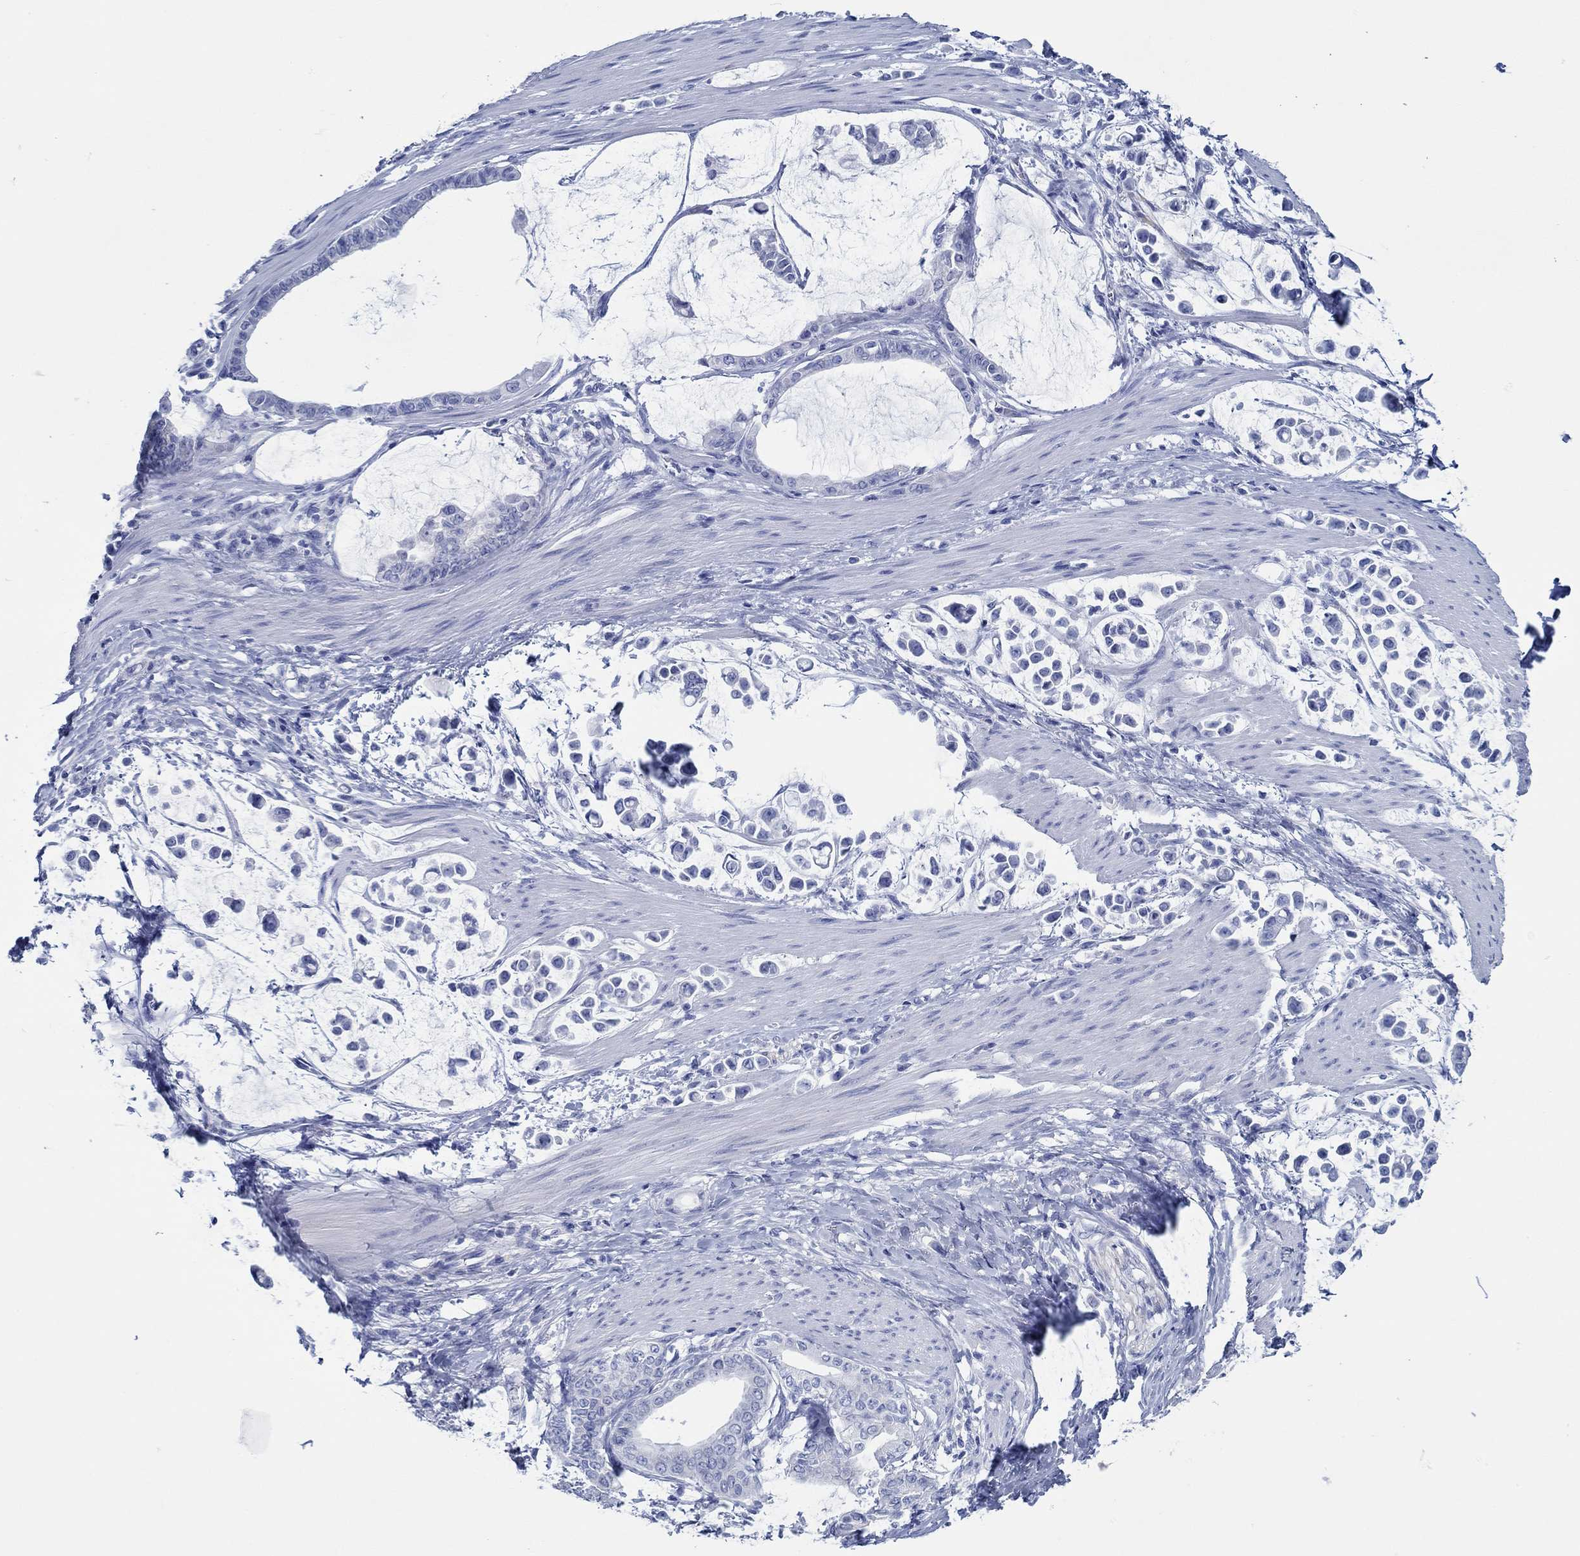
{"staining": {"intensity": "negative", "quantity": "none", "location": "none"}, "tissue": "stomach cancer", "cell_type": "Tumor cells", "image_type": "cancer", "snomed": [{"axis": "morphology", "description": "Adenocarcinoma, NOS"}, {"axis": "topography", "description": "Stomach"}], "caption": "IHC micrograph of neoplastic tissue: human stomach cancer (adenocarcinoma) stained with DAB exhibits no significant protein staining in tumor cells.", "gene": "IGFBP6", "patient": {"sex": "male", "age": 82}}